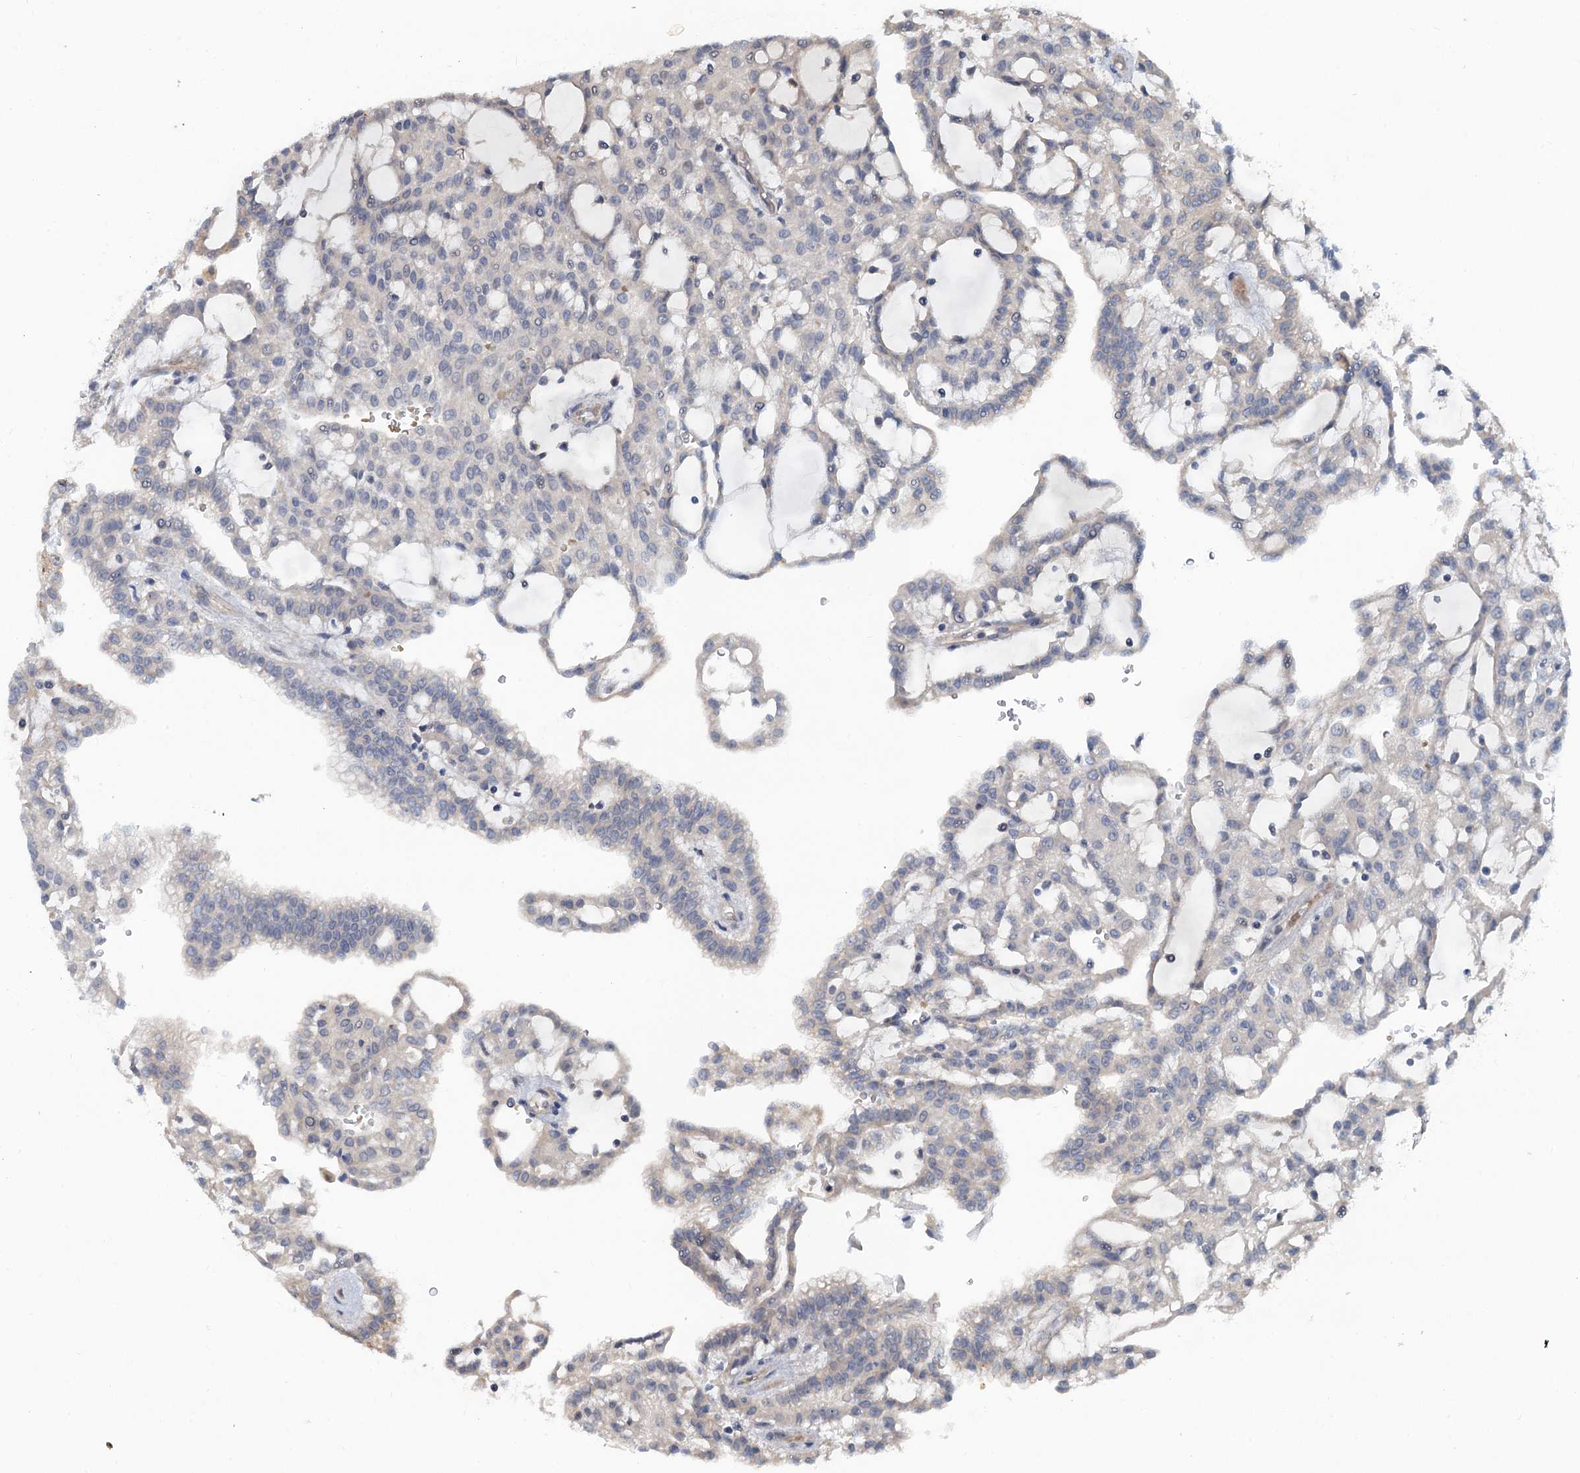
{"staining": {"intensity": "negative", "quantity": "none", "location": "none"}, "tissue": "renal cancer", "cell_type": "Tumor cells", "image_type": "cancer", "snomed": [{"axis": "morphology", "description": "Adenocarcinoma, NOS"}, {"axis": "topography", "description": "Kidney"}], "caption": "The immunohistochemistry histopathology image has no significant expression in tumor cells of renal adenocarcinoma tissue.", "gene": "MYO16", "patient": {"sex": "male", "age": 63}}